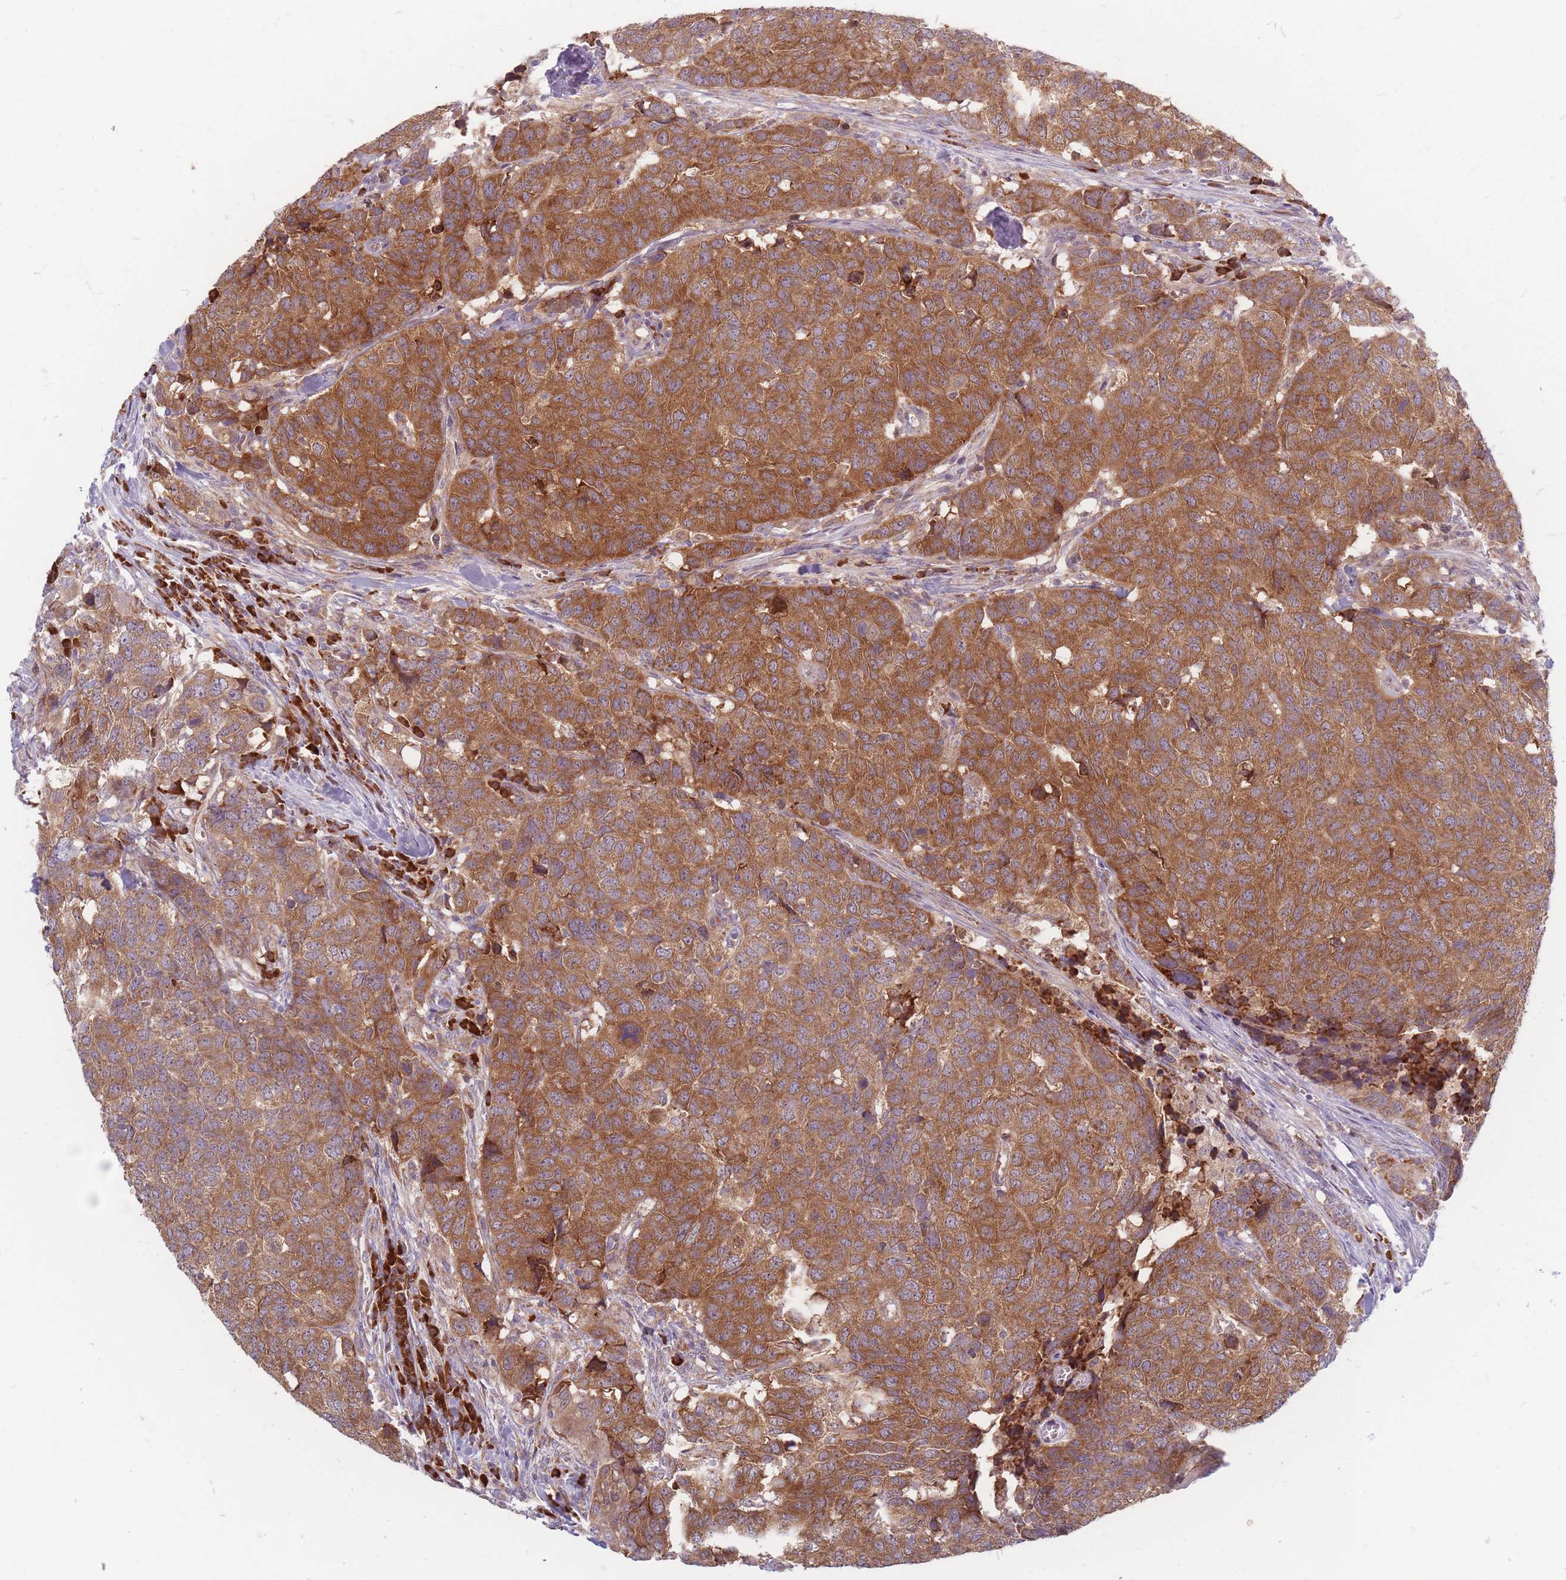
{"staining": {"intensity": "moderate", "quantity": ">75%", "location": "cytoplasmic/membranous"}, "tissue": "head and neck cancer", "cell_type": "Tumor cells", "image_type": "cancer", "snomed": [{"axis": "morphology", "description": "Normal tissue, NOS"}, {"axis": "morphology", "description": "Squamous cell carcinoma, NOS"}, {"axis": "topography", "description": "Skeletal muscle"}, {"axis": "topography", "description": "Vascular tissue"}, {"axis": "topography", "description": "Peripheral nerve tissue"}, {"axis": "topography", "description": "Head-Neck"}], "caption": "Immunohistochemical staining of human head and neck squamous cell carcinoma demonstrates medium levels of moderate cytoplasmic/membranous staining in approximately >75% of tumor cells.", "gene": "SMIM14", "patient": {"sex": "male", "age": 66}}